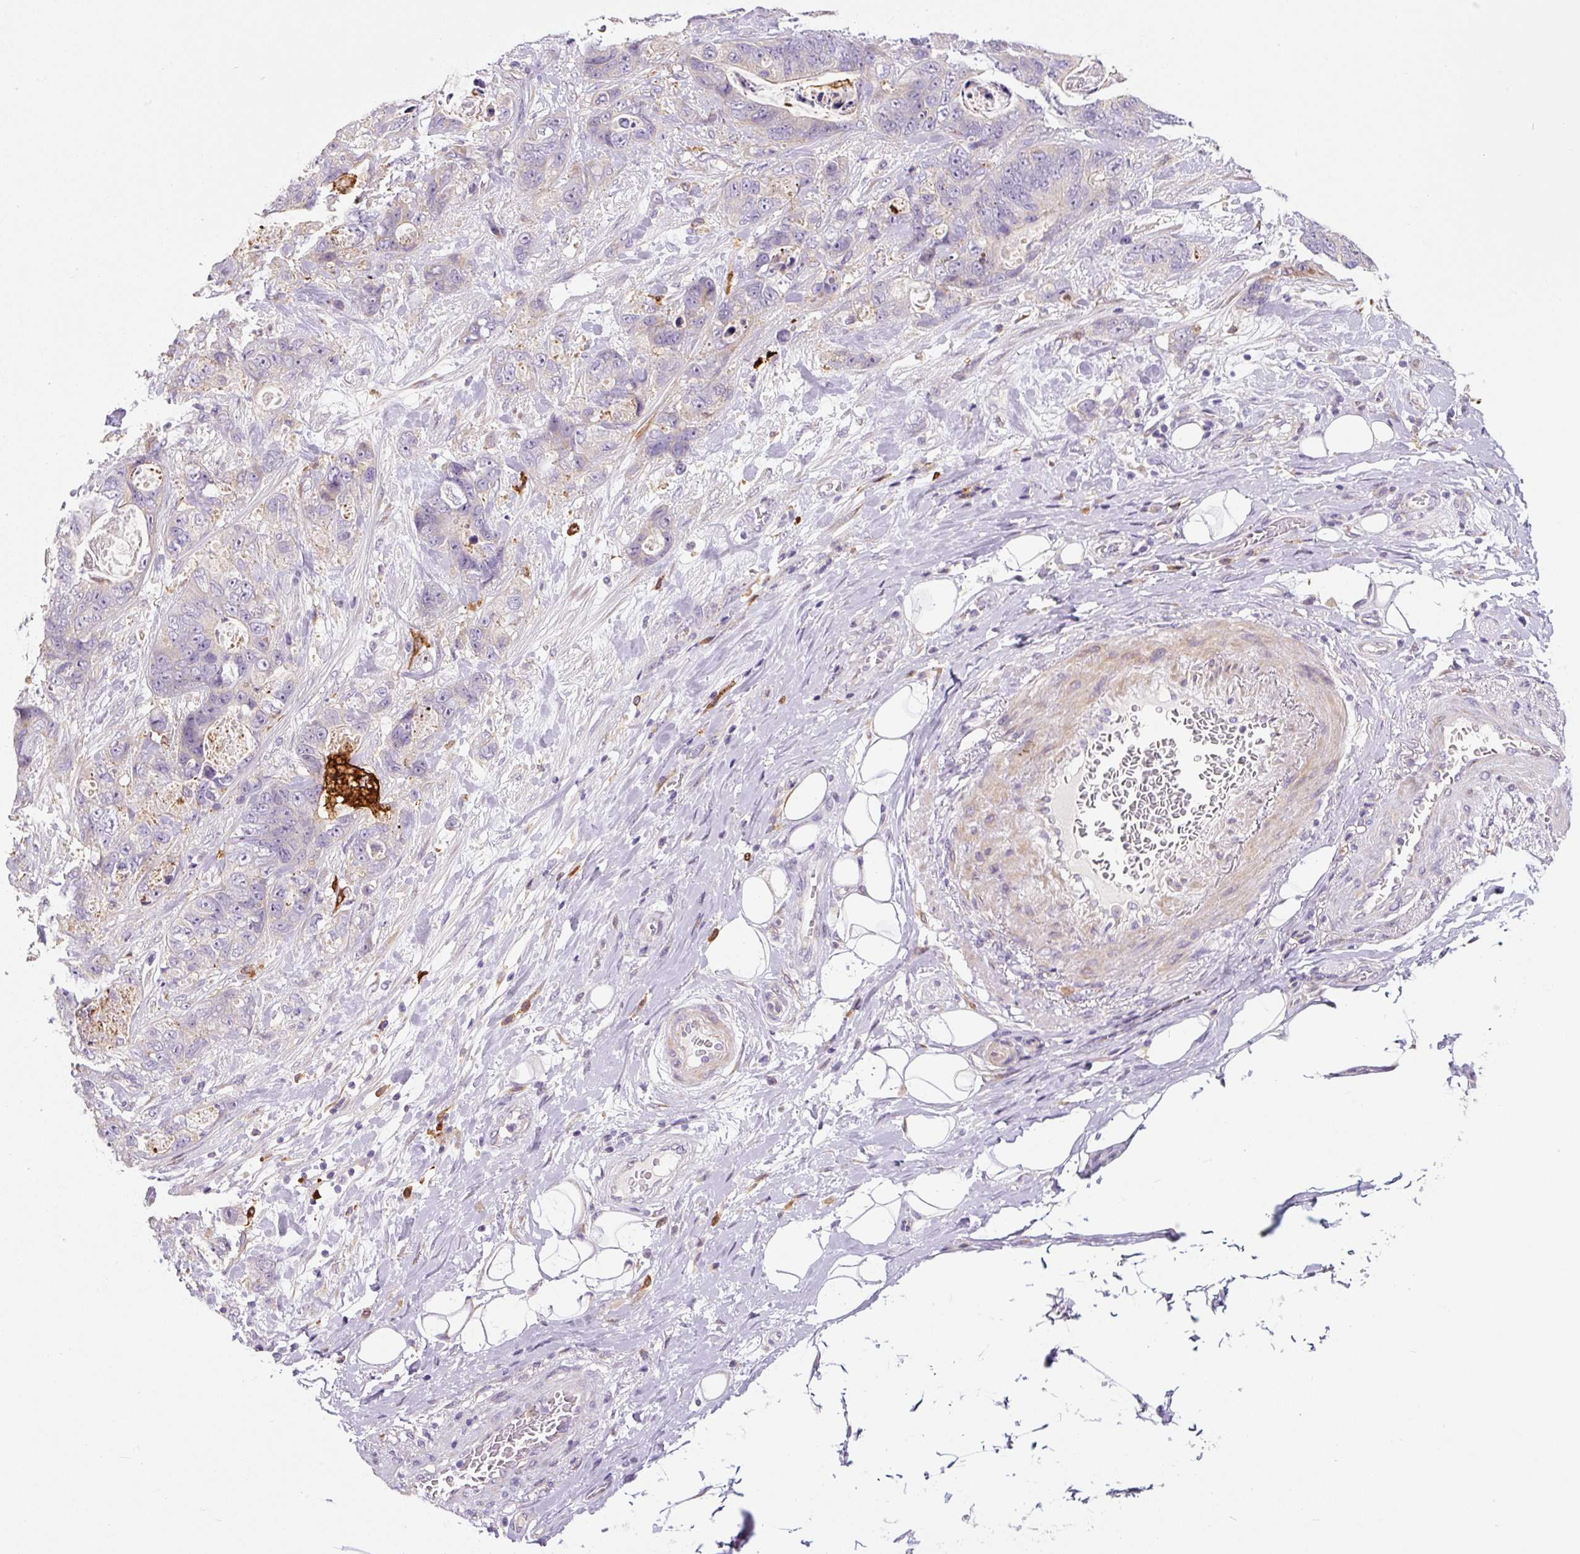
{"staining": {"intensity": "negative", "quantity": "none", "location": "none"}, "tissue": "stomach cancer", "cell_type": "Tumor cells", "image_type": "cancer", "snomed": [{"axis": "morphology", "description": "Normal tissue, NOS"}, {"axis": "morphology", "description": "Adenocarcinoma, NOS"}, {"axis": "topography", "description": "Stomach"}], "caption": "Immunohistochemical staining of adenocarcinoma (stomach) shows no significant staining in tumor cells. (DAB immunohistochemistry (IHC) with hematoxylin counter stain).", "gene": "FUT10", "patient": {"sex": "female", "age": 89}}